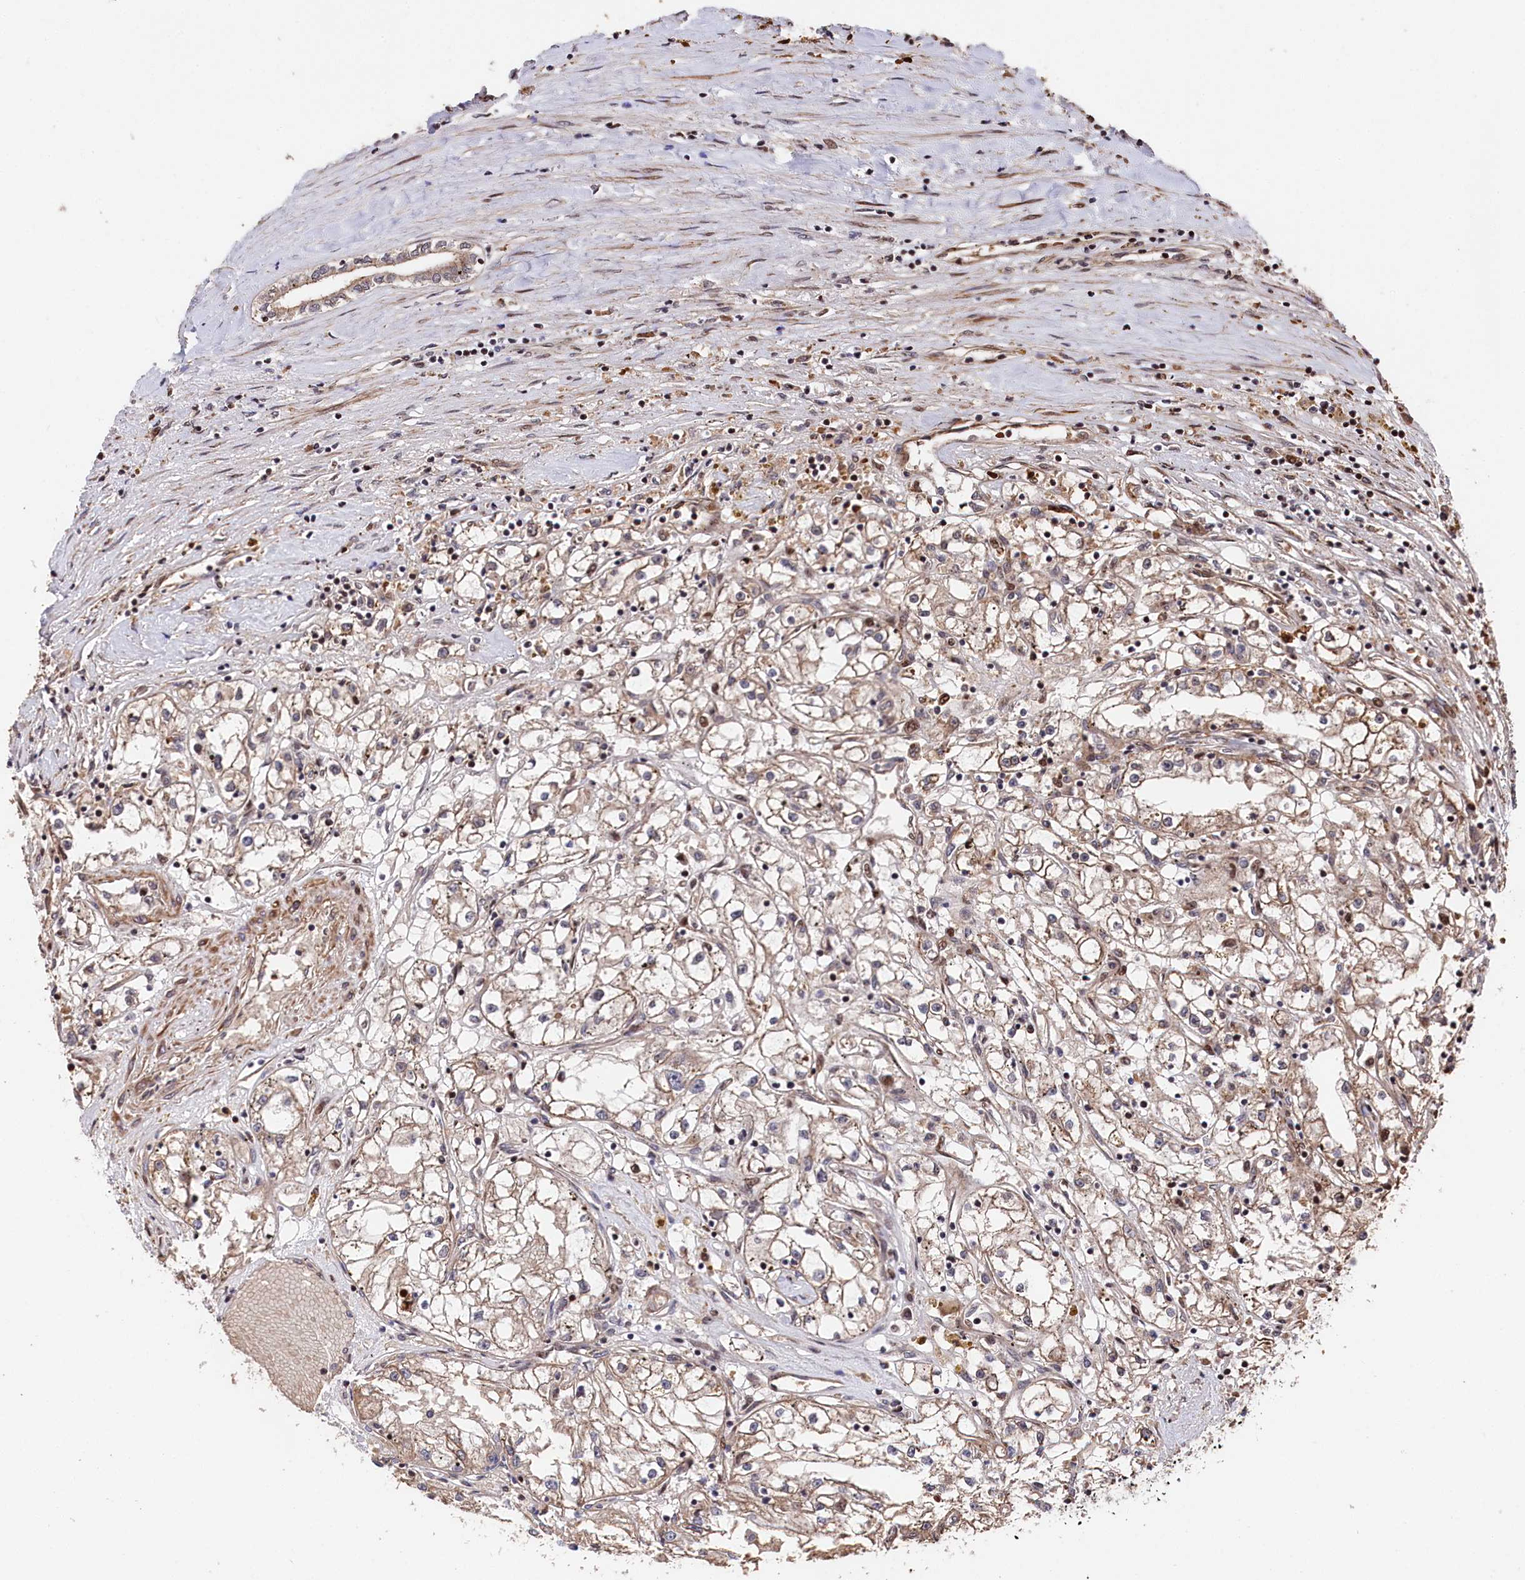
{"staining": {"intensity": "moderate", "quantity": "25%-75%", "location": "cytoplasmic/membranous"}, "tissue": "renal cancer", "cell_type": "Tumor cells", "image_type": "cancer", "snomed": [{"axis": "morphology", "description": "Adenocarcinoma, NOS"}, {"axis": "topography", "description": "Kidney"}], "caption": "Immunohistochemical staining of human renal cancer shows moderate cytoplasmic/membranous protein expression in about 25%-75% of tumor cells.", "gene": "TNKS1BP1", "patient": {"sex": "male", "age": 56}}